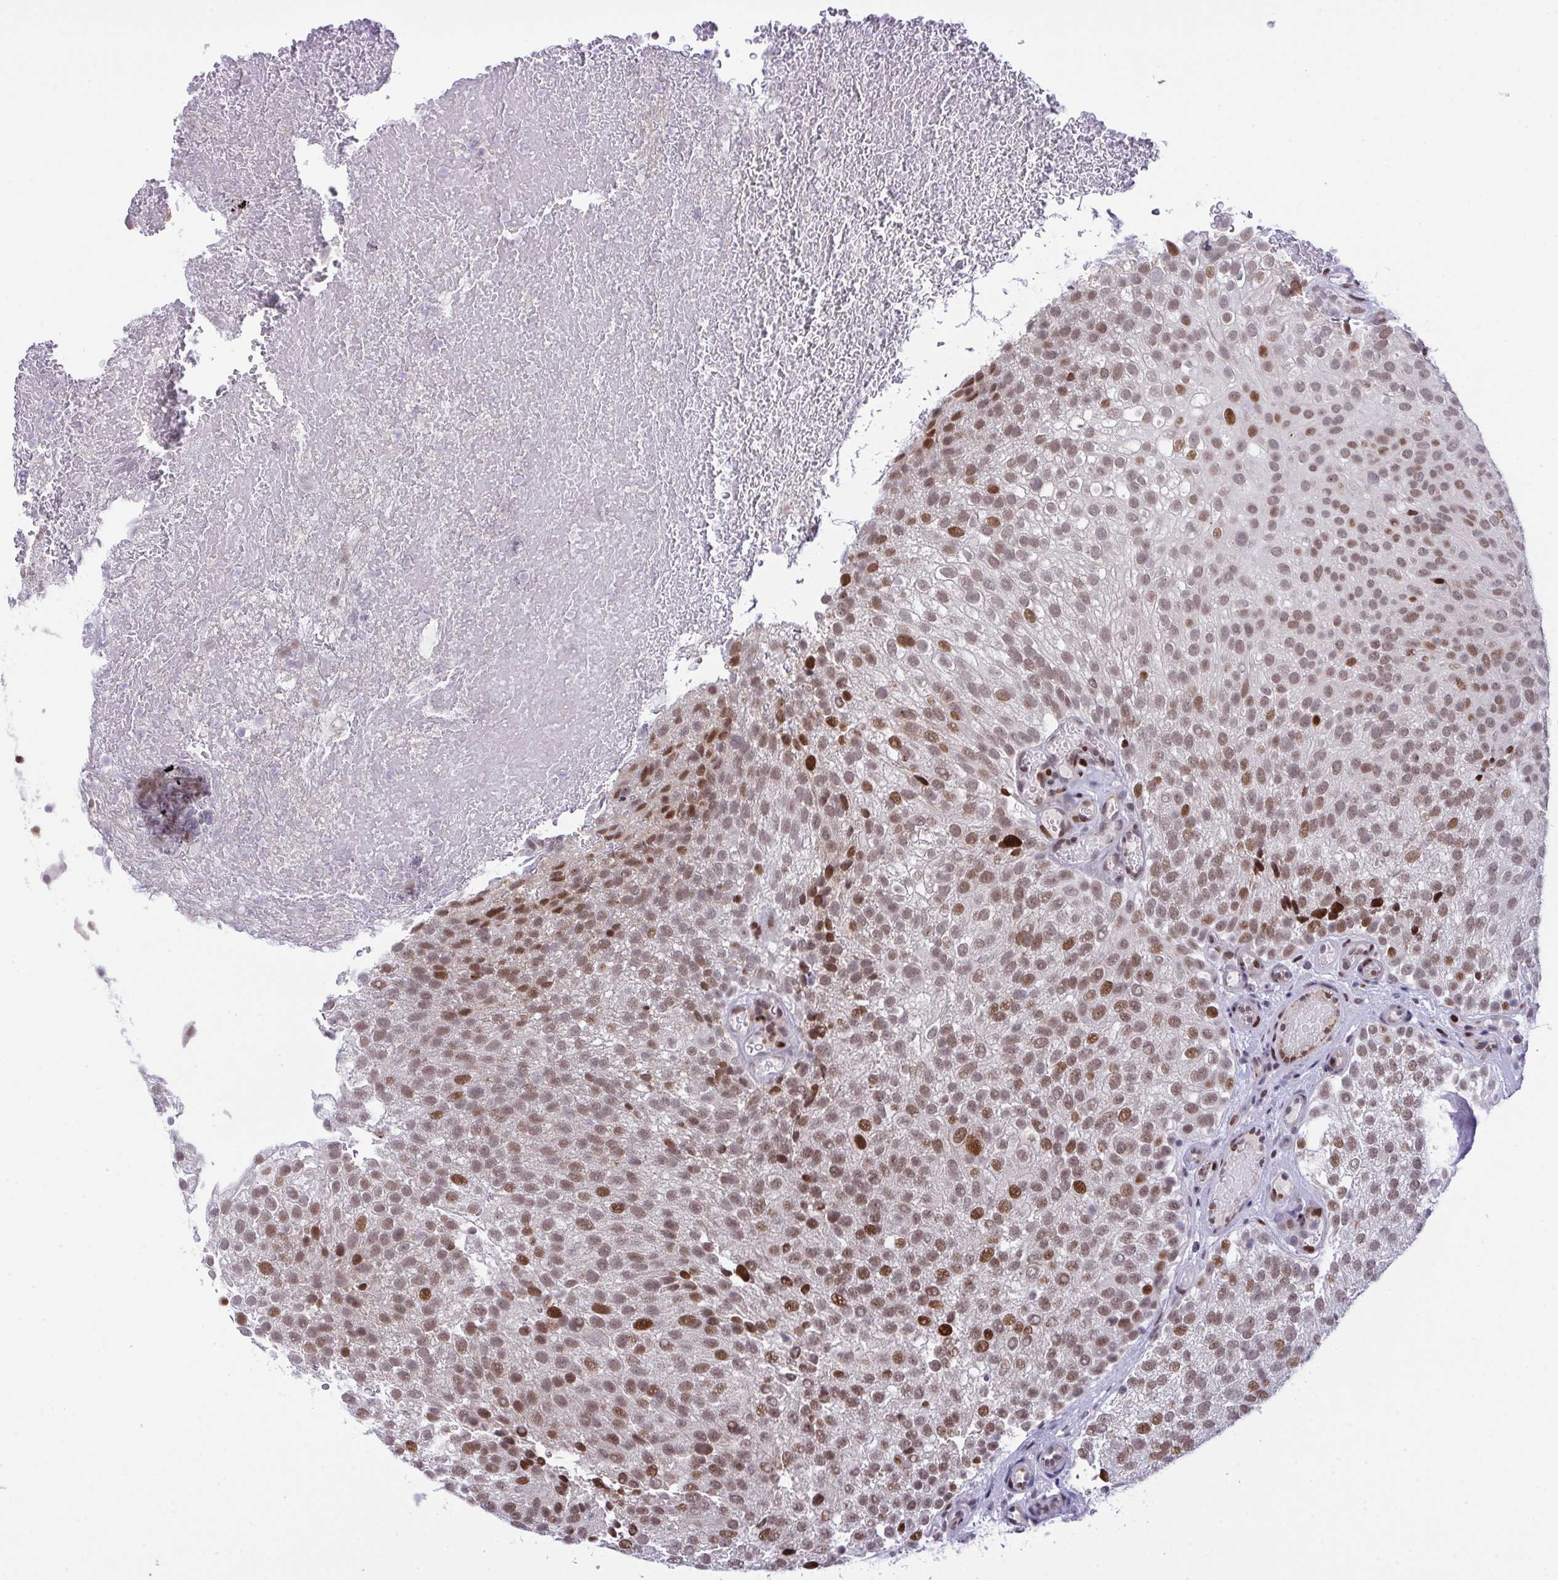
{"staining": {"intensity": "moderate", "quantity": ">75%", "location": "nuclear"}, "tissue": "urothelial cancer", "cell_type": "Tumor cells", "image_type": "cancer", "snomed": [{"axis": "morphology", "description": "Urothelial carcinoma, Low grade"}, {"axis": "topography", "description": "Urinary bladder"}], "caption": "Low-grade urothelial carcinoma stained for a protein reveals moderate nuclear positivity in tumor cells.", "gene": "ZFHX3", "patient": {"sex": "male", "age": 78}}